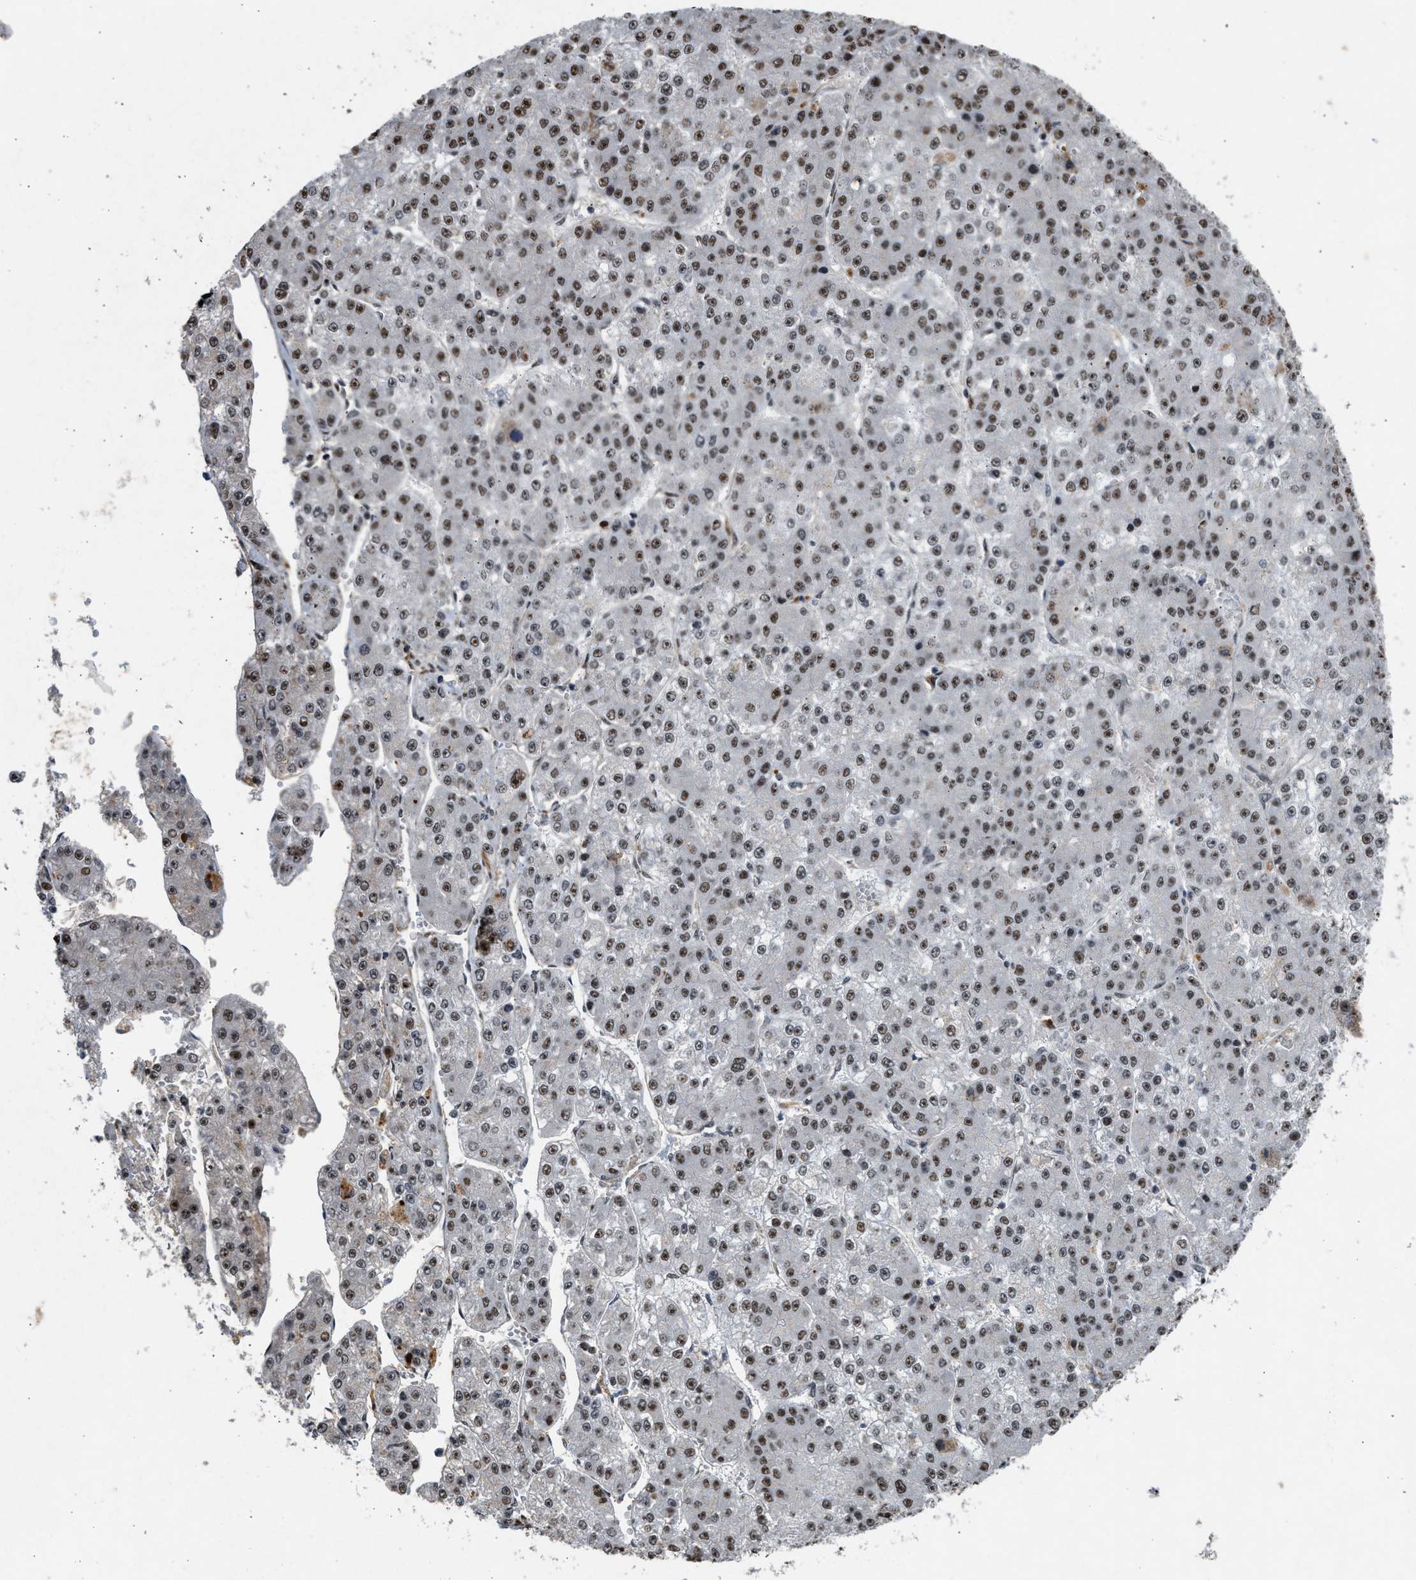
{"staining": {"intensity": "moderate", "quantity": ">75%", "location": "nuclear"}, "tissue": "liver cancer", "cell_type": "Tumor cells", "image_type": "cancer", "snomed": [{"axis": "morphology", "description": "Carcinoma, Hepatocellular, NOS"}, {"axis": "topography", "description": "Liver"}], "caption": "Liver cancer (hepatocellular carcinoma) stained with a brown dye displays moderate nuclear positive expression in approximately >75% of tumor cells.", "gene": "TFDP2", "patient": {"sex": "female", "age": 73}}